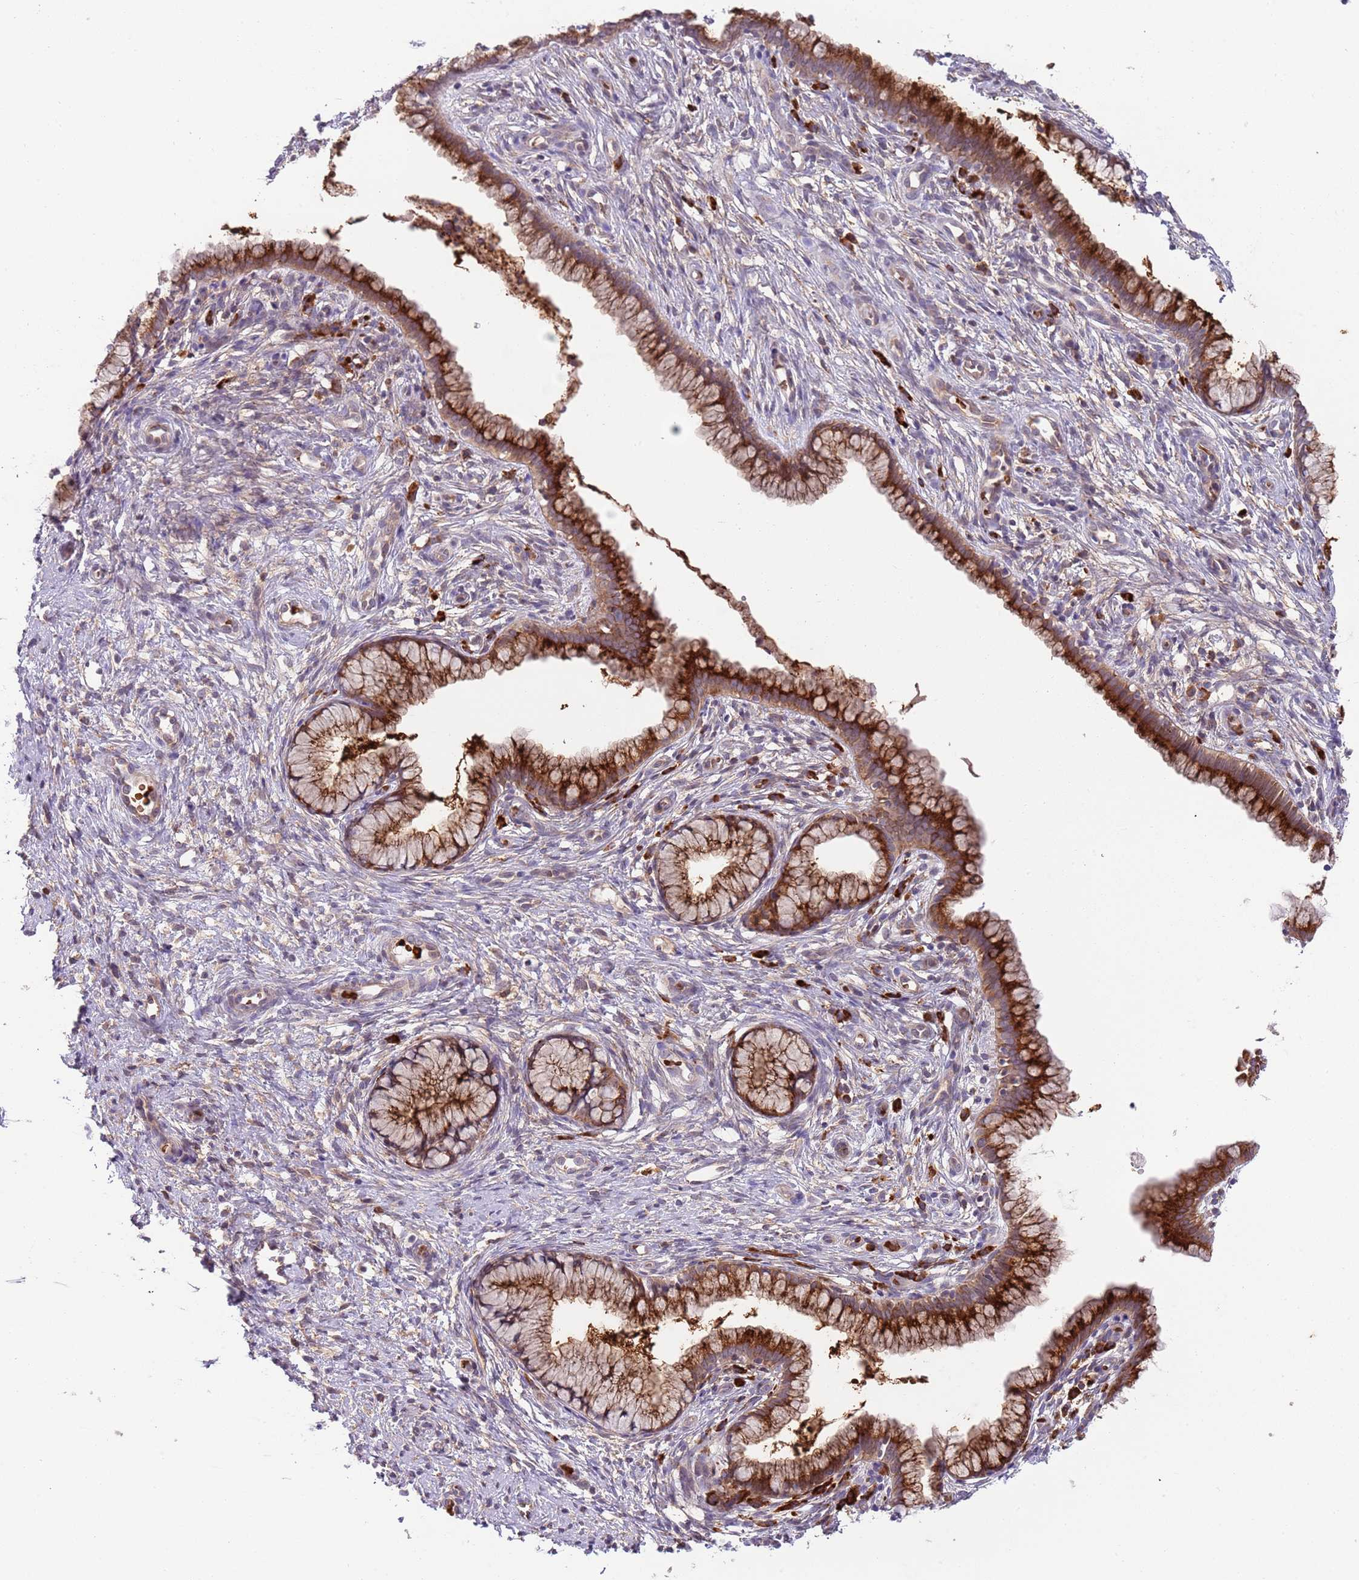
{"staining": {"intensity": "strong", "quantity": ">75%", "location": "cytoplasmic/membranous"}, "tissue": "cervix", "cell_type": "Glandular cells", "image_type": "normal", "snomed": [{"axis": "morphology", "description": "Normal tissue, NOS"}, {"axis": "topography", "description": "Cervix"}], "caption": "Glandular cells exhibit high levels of strong cytoplasmic/membranous expression in about >75% of cells in unremarkable human cervix.", "gene": "VWCE", "patient": {"sex": "female", "age": 36}}